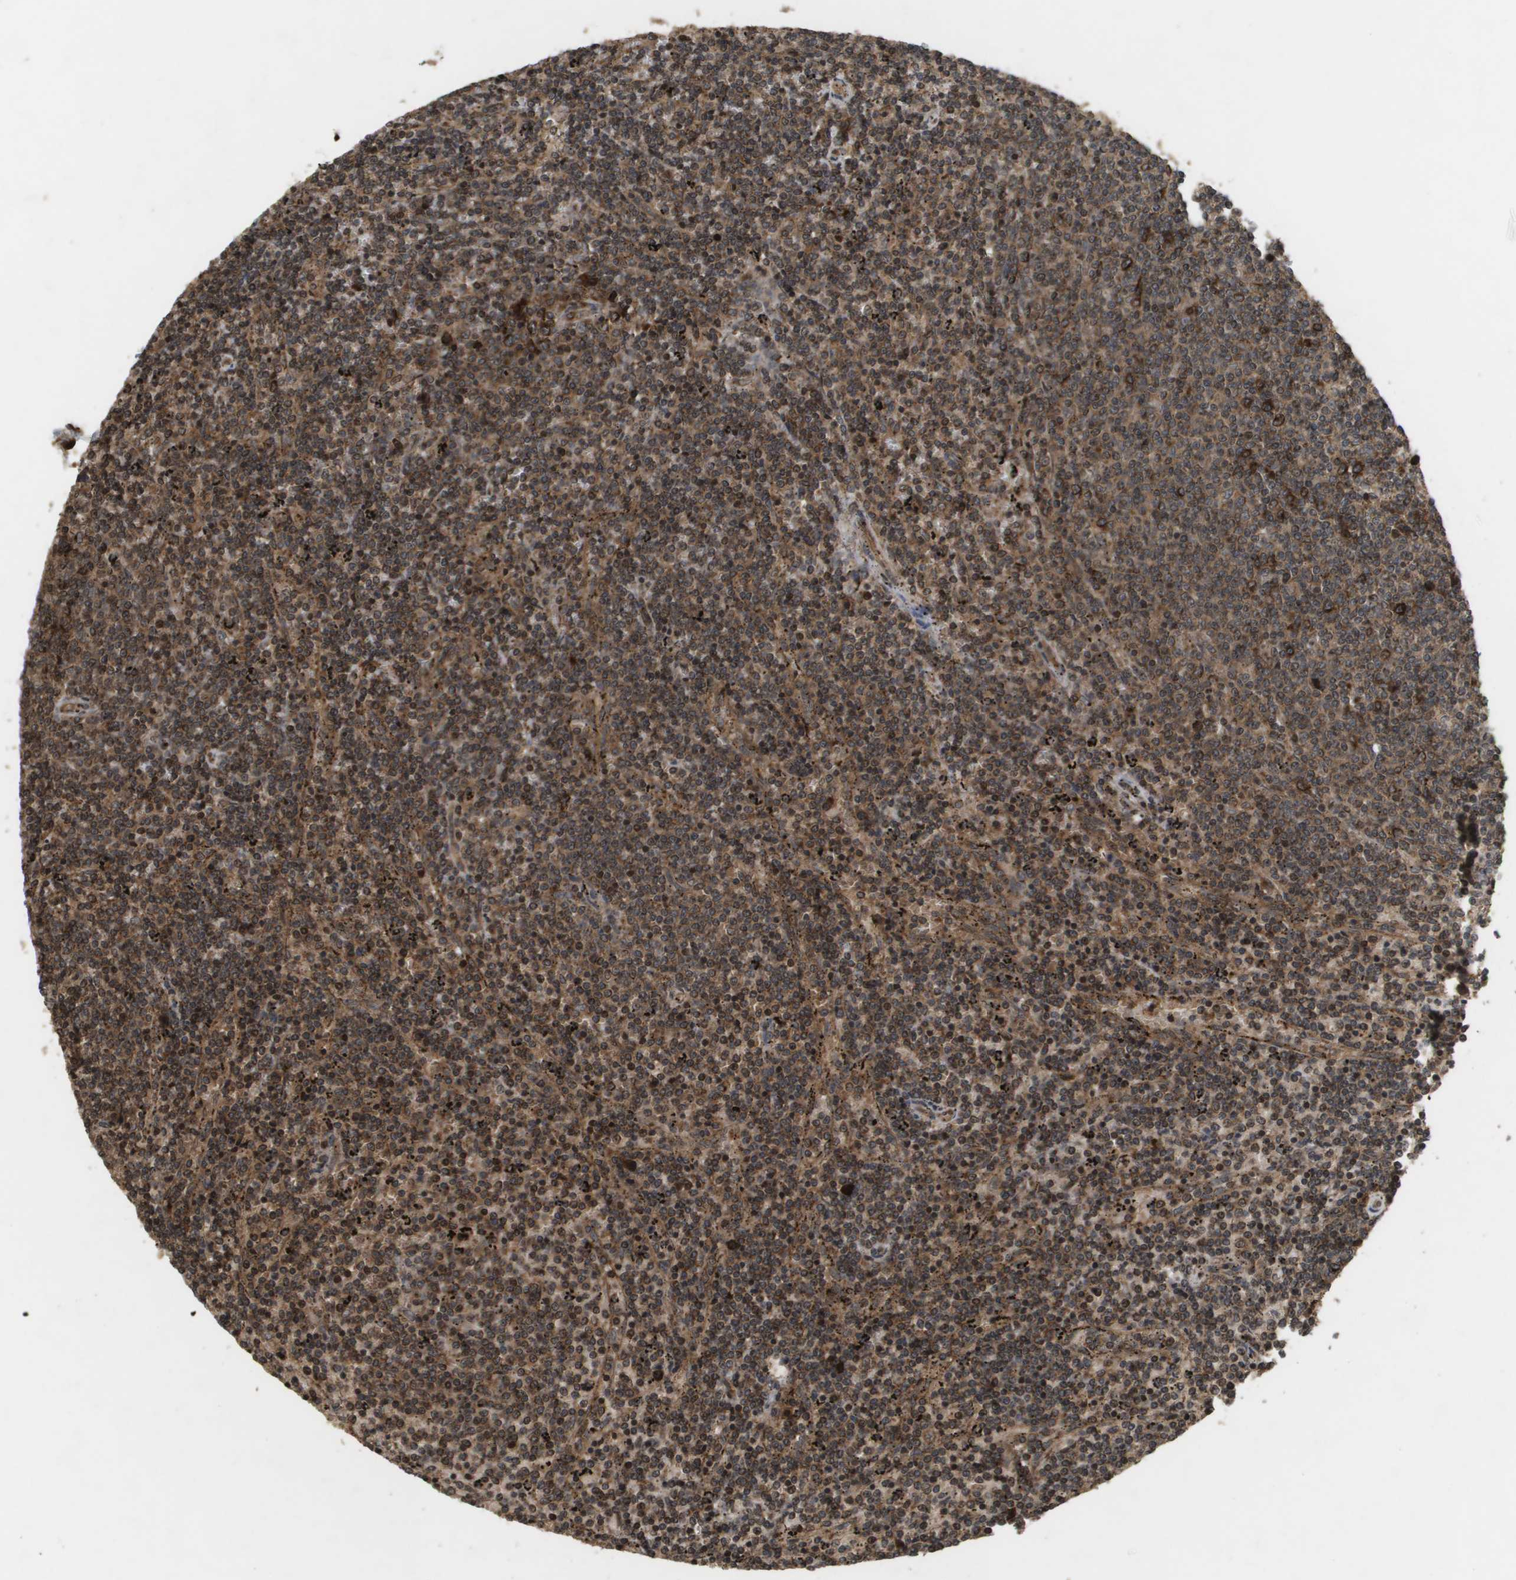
{"staining": {"intensity": "strong", "quantity": ">75%", "location": "cytoplasmic/membranous"}, "tissue": "lymphoma", "cell_type": "Tumor cells", "image_type": "cancer", "snomed": [{"axis": "morphology", "description": "Malignant lymphoma, non-Hodgkin's type, Low grade"}, {"axis": "topography", "description": "Spleen"}], "caption": "Protein expression by immunohistochemistry (IHC) demonstrates strong cytoplasmic/membranous expression in about >75% of tumor cells in low-grade malignant lymphoma, non-Hodgkin's type.", "gene": "KIF11", "patient": {"sex": "female", "age": 50}}